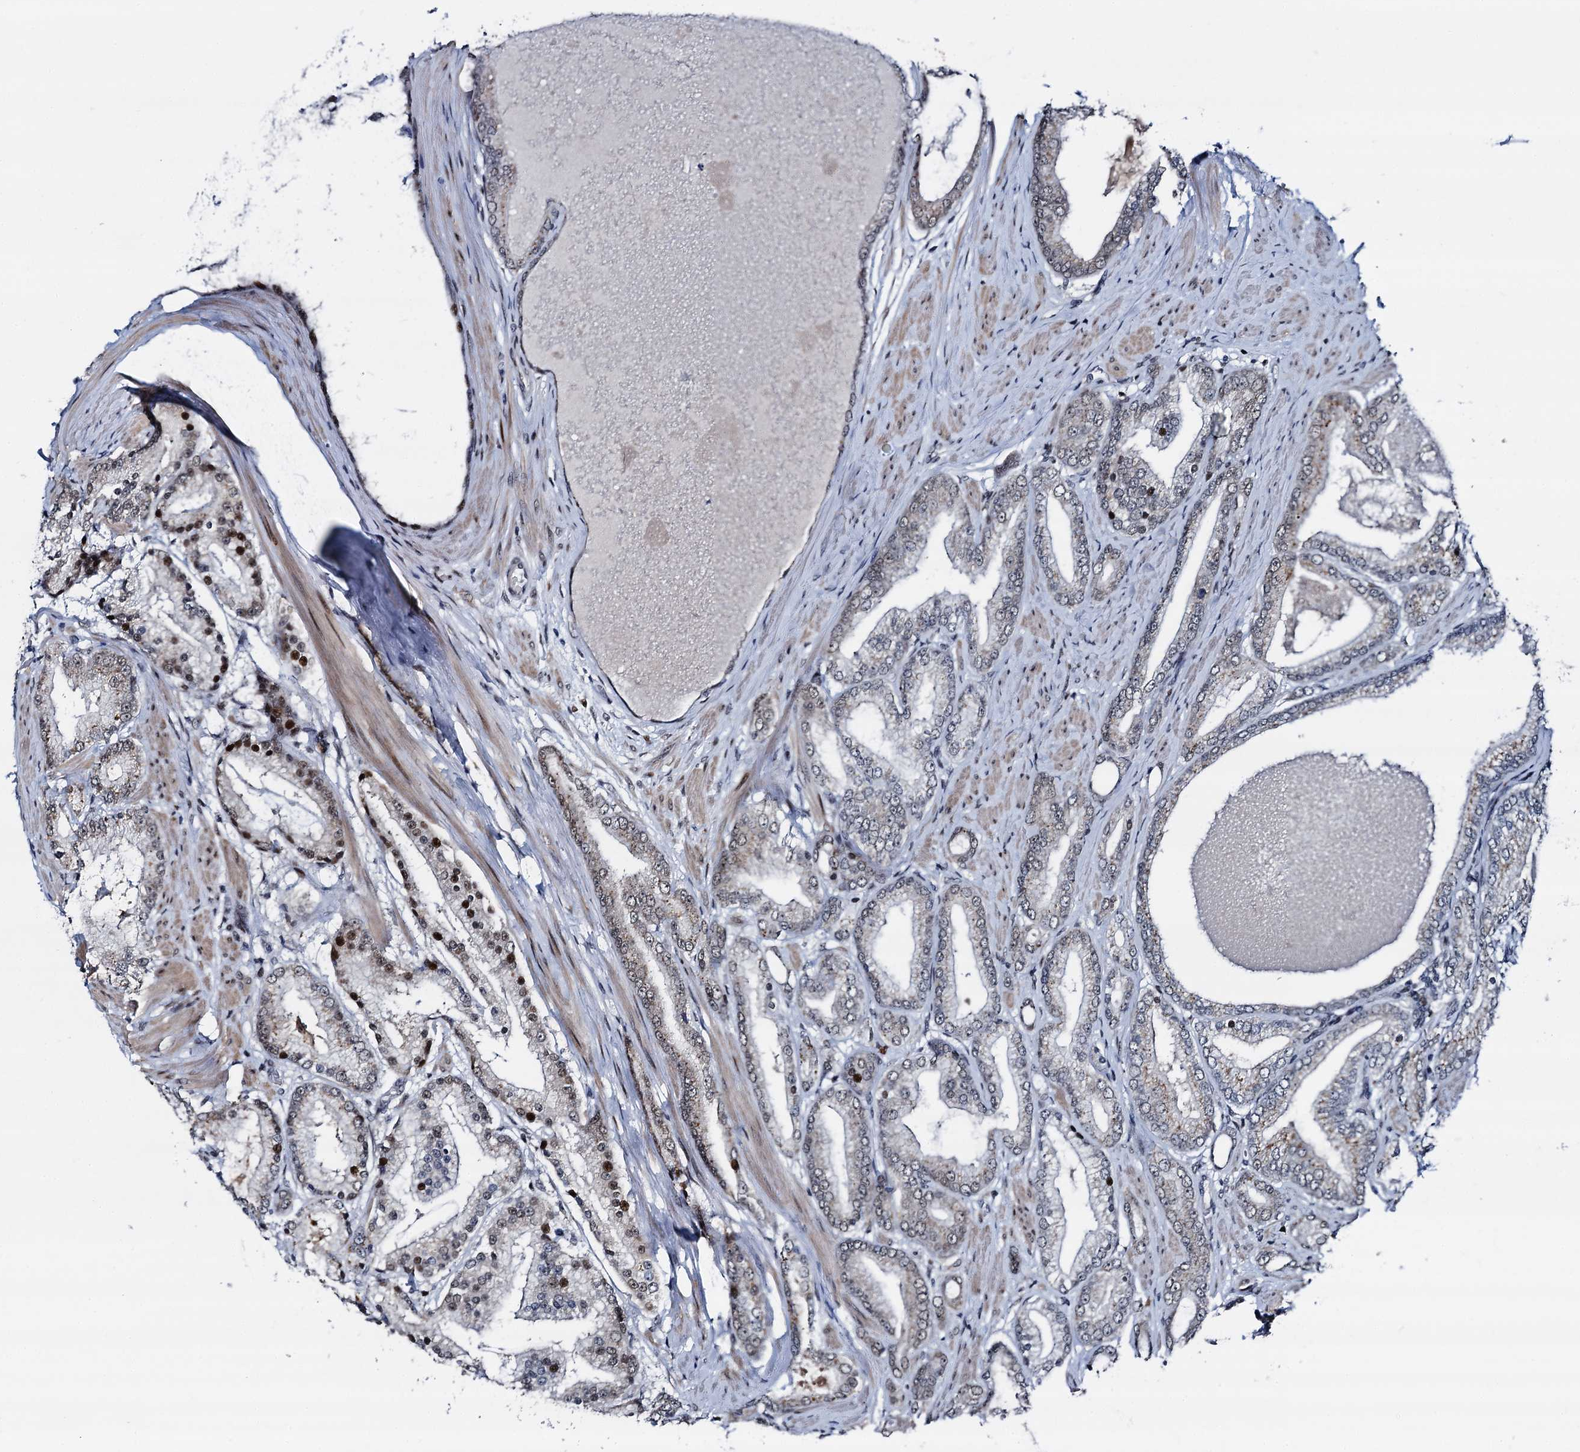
{"staining": {"intensity": "moderate", "quantity": "<25%", "location": "nuclear"}, "tissue": "prostate cancer", "cell_type": "Tumor cells", "image_type": "cancer", "snomed": [{"axis": "morphology", "description": "Adenocarcinoma, High grade"}, {"axis": "topography", "description": "Prostate"}], "caption": "Human prostate cancer stained with a brown dye demonstrates moderate nuclear positive staining in approximately <25% of tumor cells.", "gene": "RUFY2", "patient": {"sex": "male", "age": 59}}